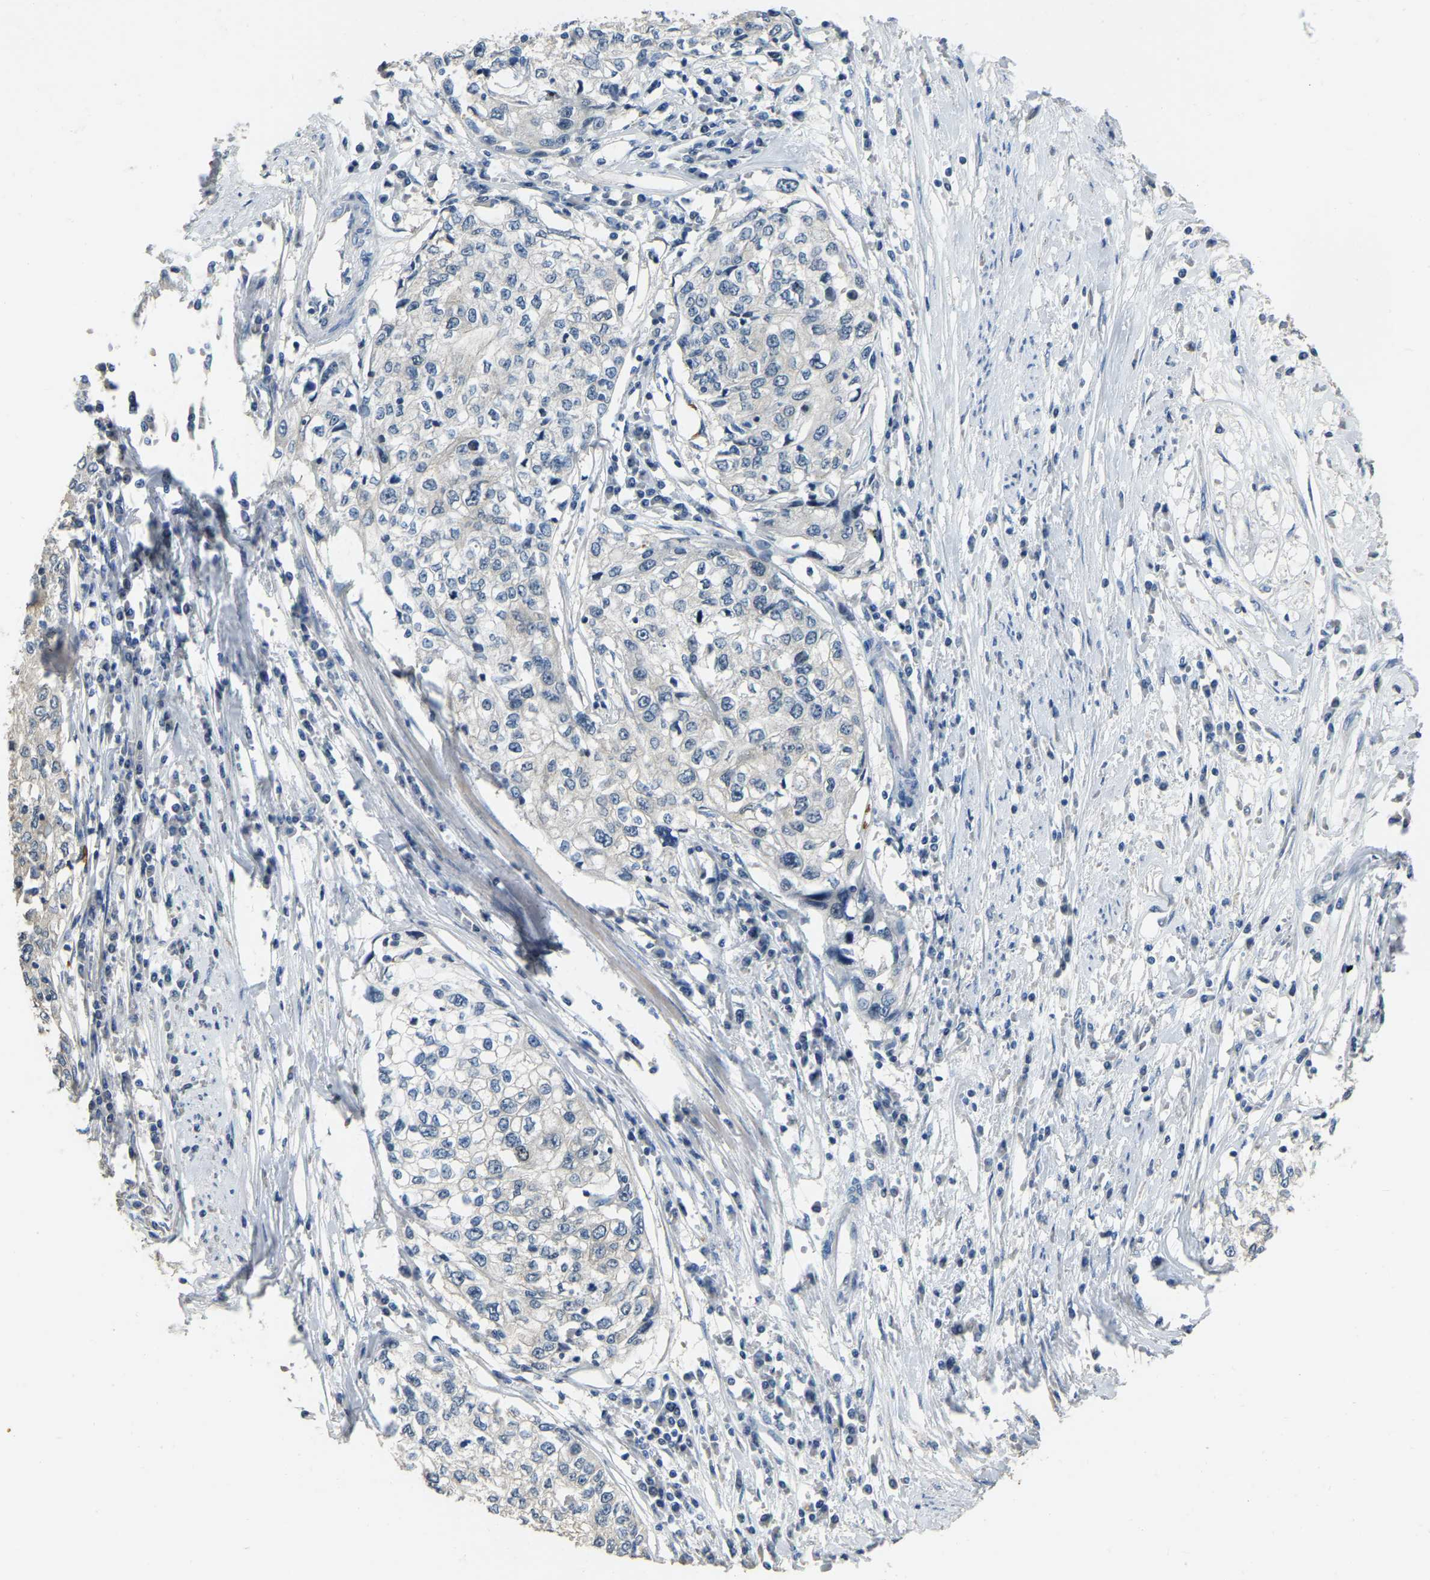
{"staining": {"intensity": "negative", "quantity": "none", "location": "none"}, "tissue": "cervical cancer", "cell_type": "Tumor cells", "image_type": "cancer", "snomed": [{"axis": "morphology", "description": "Squamous cell carcinoma, NOS"}, {"axis": "topography", "description": "Cervix"}], "caption": "Immunohistochemistry (IHC) of squamous cell carcinoma (cervical) demonstrates no expression in tumor cells.", "gene": "CFAP298", "patient": {"sex": "female", "age": 57}}